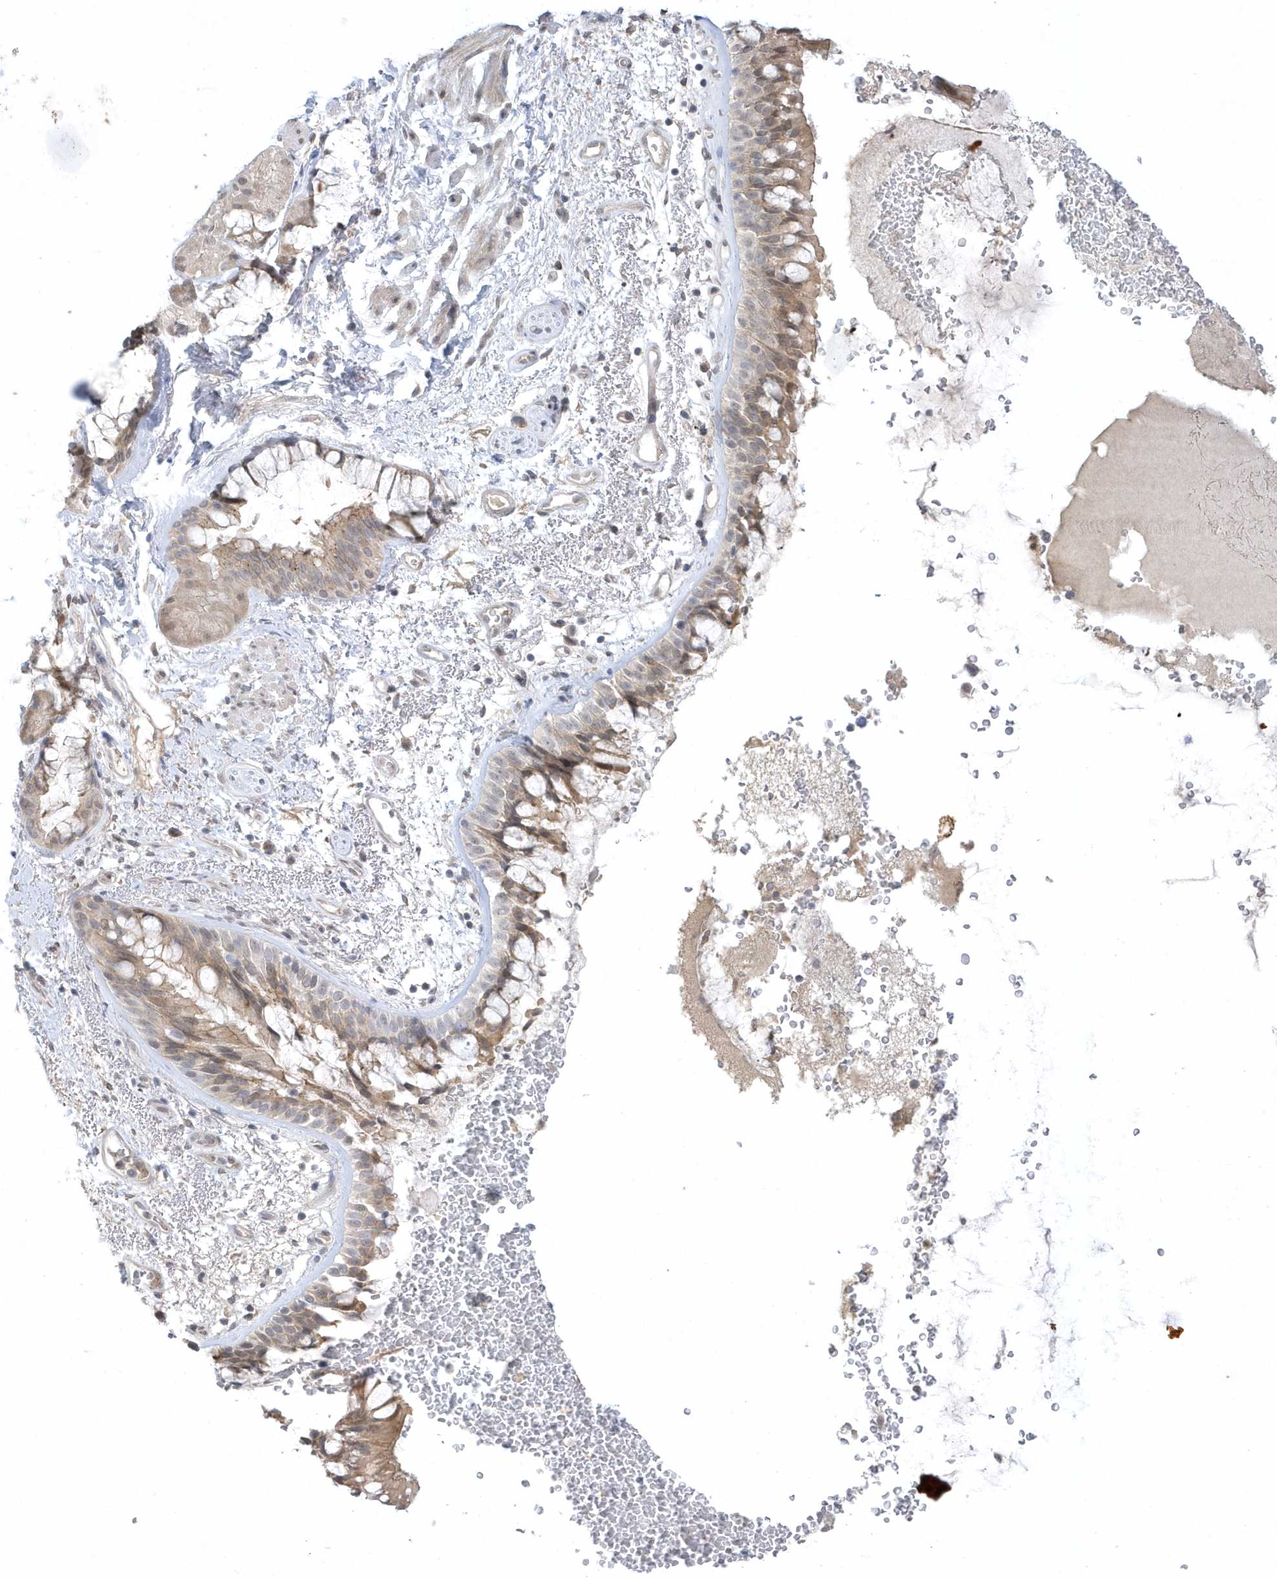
{"staining": {"intensity": "weak", "quantity": ">75%", "location": "cytoplasmic/membranous"}, "tissue": "bronchus", "cell_type": "Respiratory epithelial cells", "image_type": "normal", "snomed": [{"axis": "morphology", "description": "Normal tissue, NOS"}, {"axis": "morphology", "description": "Squamous cell carcinoma, NOS"}, {"axis": "topography", "description": "Lymph node"}, {"axis": "topography", "description": "Bronchus"}, {"axis": "topography", "description": "Lung"}], "caption": "IHC micrograph of benign bronchus: human bronchus stained using IHC exhibits low levels of weak protein expression localized specifically in the cytoplasmic/membranous of respiratory epithelial cells, appearing as a cytoplasmic/membranous brown color.", "gene": "ZC3H12D", "patient": {"sex": "male", "age": 66}}